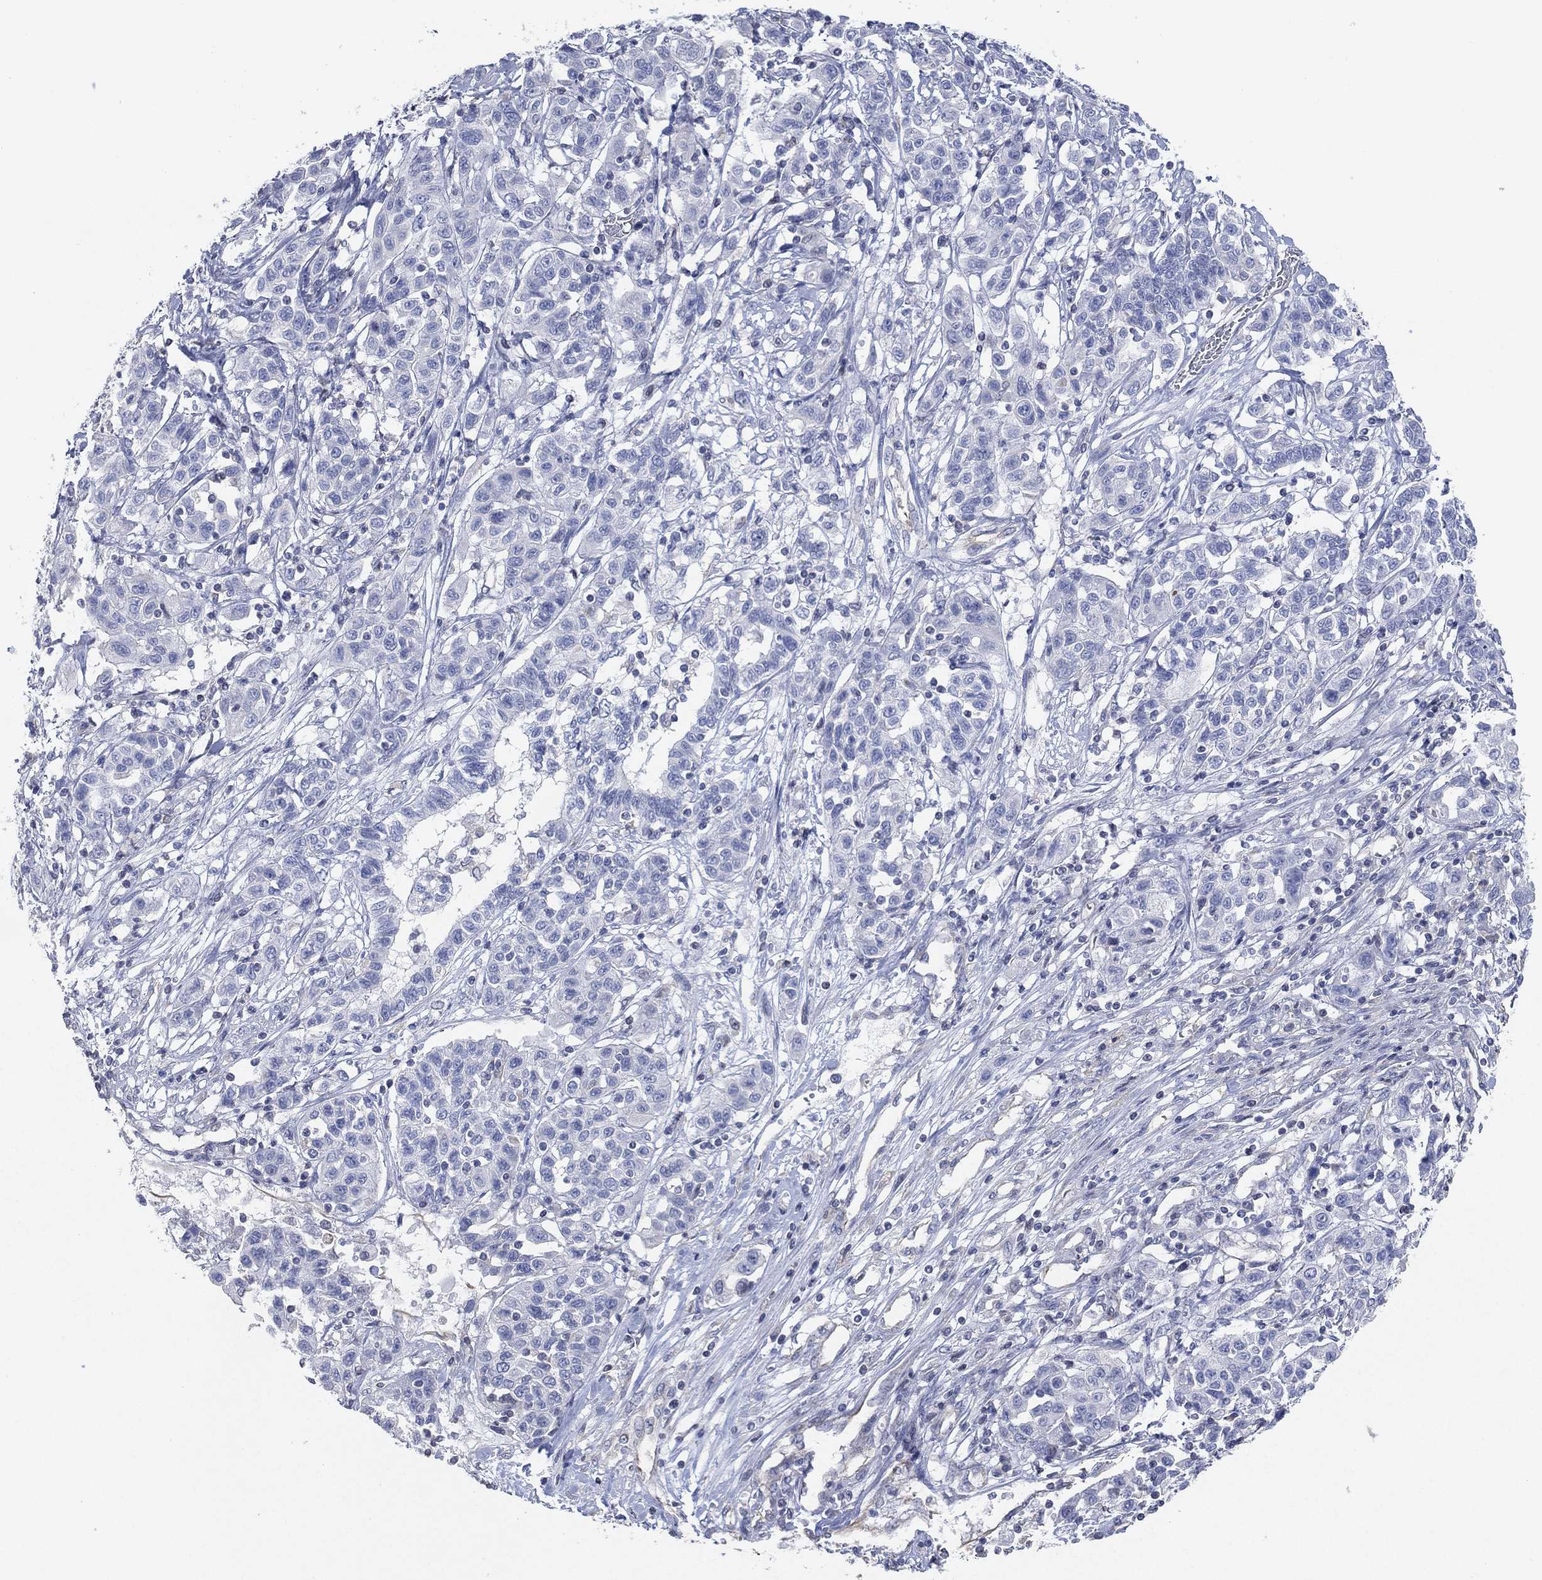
{"staining": {"intensity": "negative", "quantity": "none", "location": "none"}, "tissue": "liver cancer", "cell_type": "Tumor cells", "image_type": "cancer", "snomed": [{"axis": "morphology", "description": "Adenocarcinoma, NOS"}, {"axis": "morphology", "description": "Cholangiocarcinoma"}, {"axis": "topography", "description": "Liver"}], "caption": "High magnification brightfield microscopy of cholangiocarcinoma (liver) stained with DAB (brown) and counterstained with hematoxylin (blue): tumor cells show no significant expression.", "gene": "CFTR", "patient": {"sex": "male", "age": 64}}